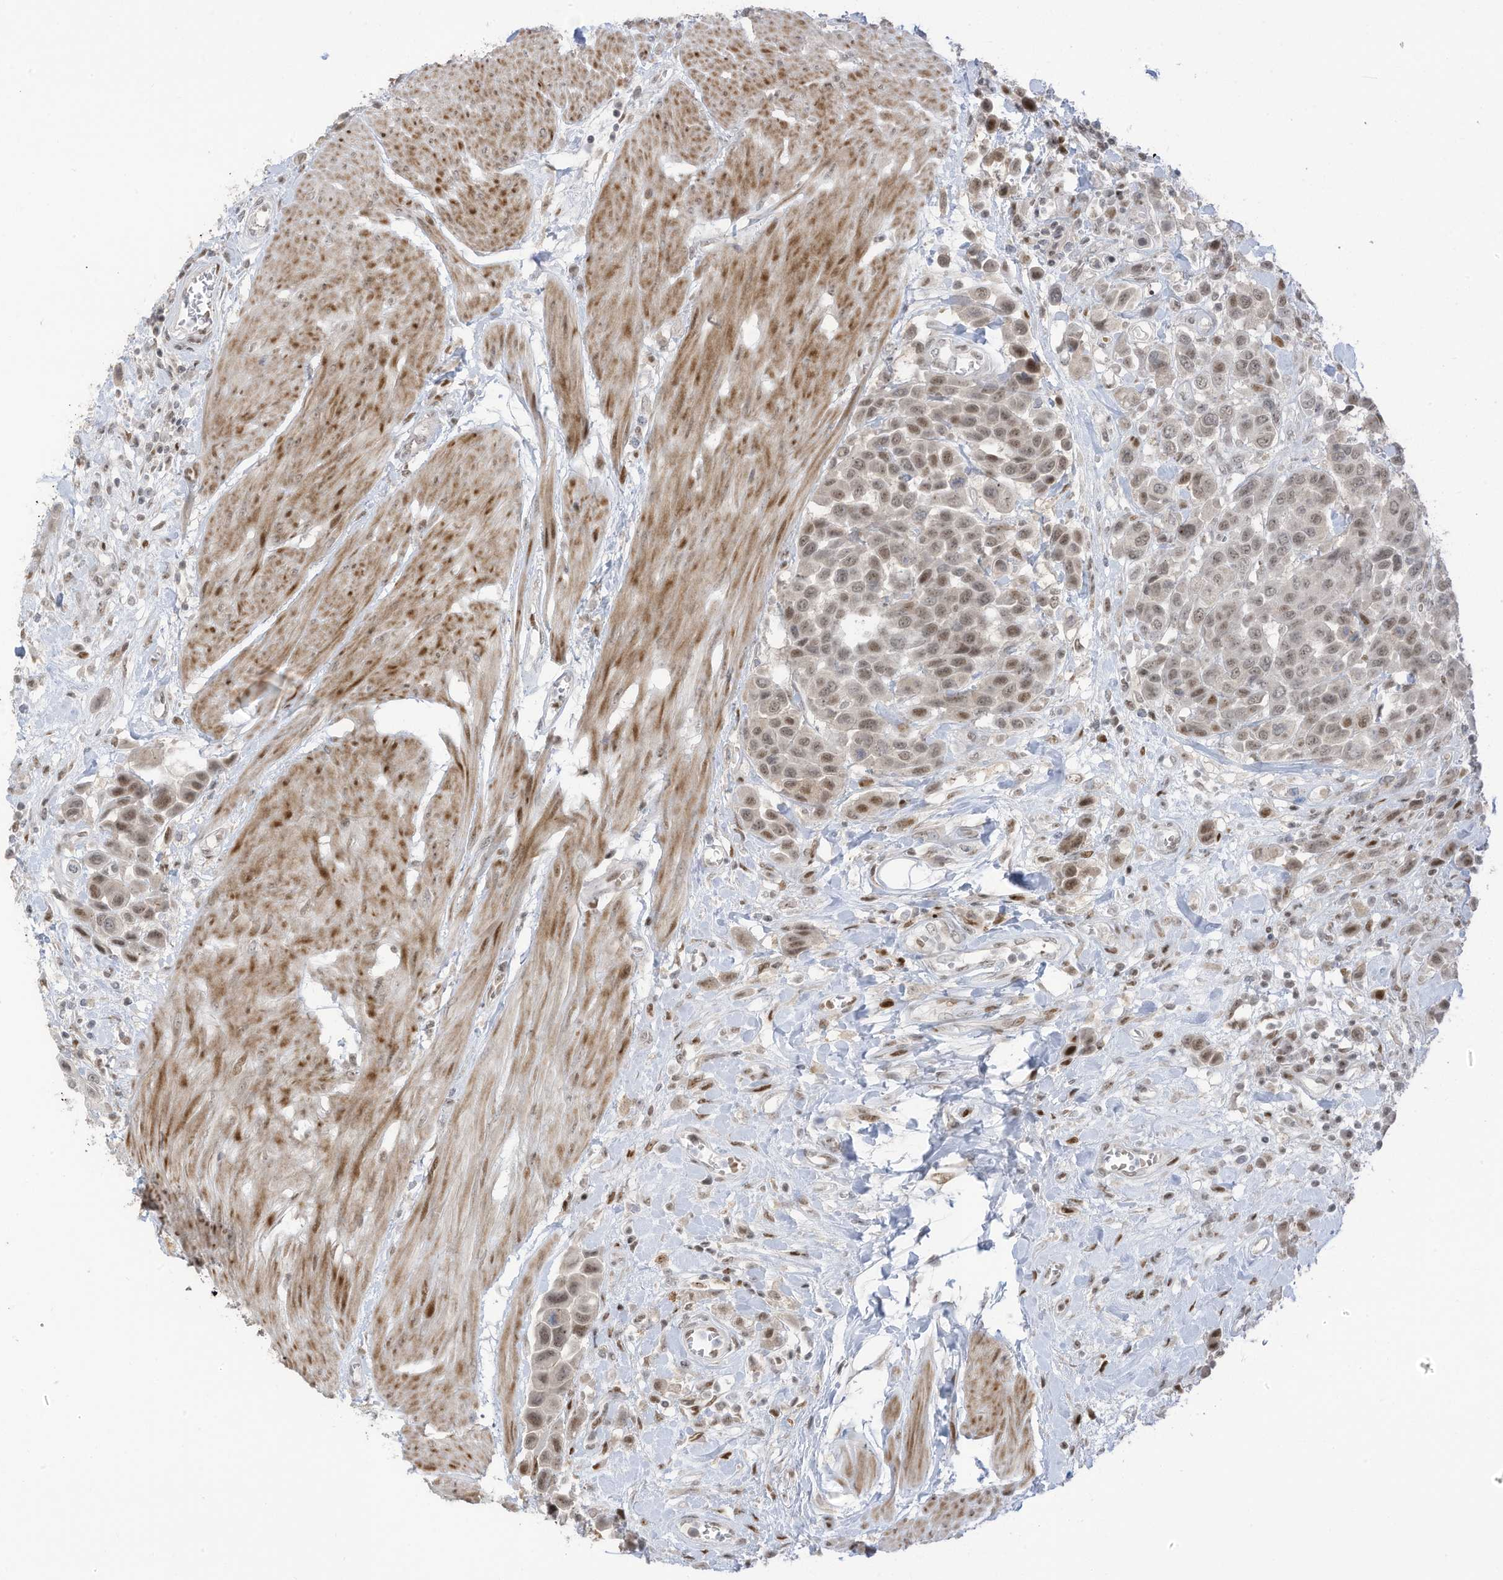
{"staining": {"intensity": "weak", "quantity": "25%-75%", "location": "nuclear"}, "tissue": "urothelial cancer", "cell_type": "Tumor cells", "image_type": "cancer", "snomed": [{"axis": "morphology", "description": "Urothelial carcinoma, High grade"}, {"axis": "topography", "description": "Urinary bladder"}], "caption": "Protein staining exhibits weak nuclear positivity in approximately 25%-75% of tumor cells in urothelial cancer. (Brightfield microscopy of DAB IHC at high magnification).", "gene": "ZCWPW2", "patient": {"sex": "male", "age": 50}}